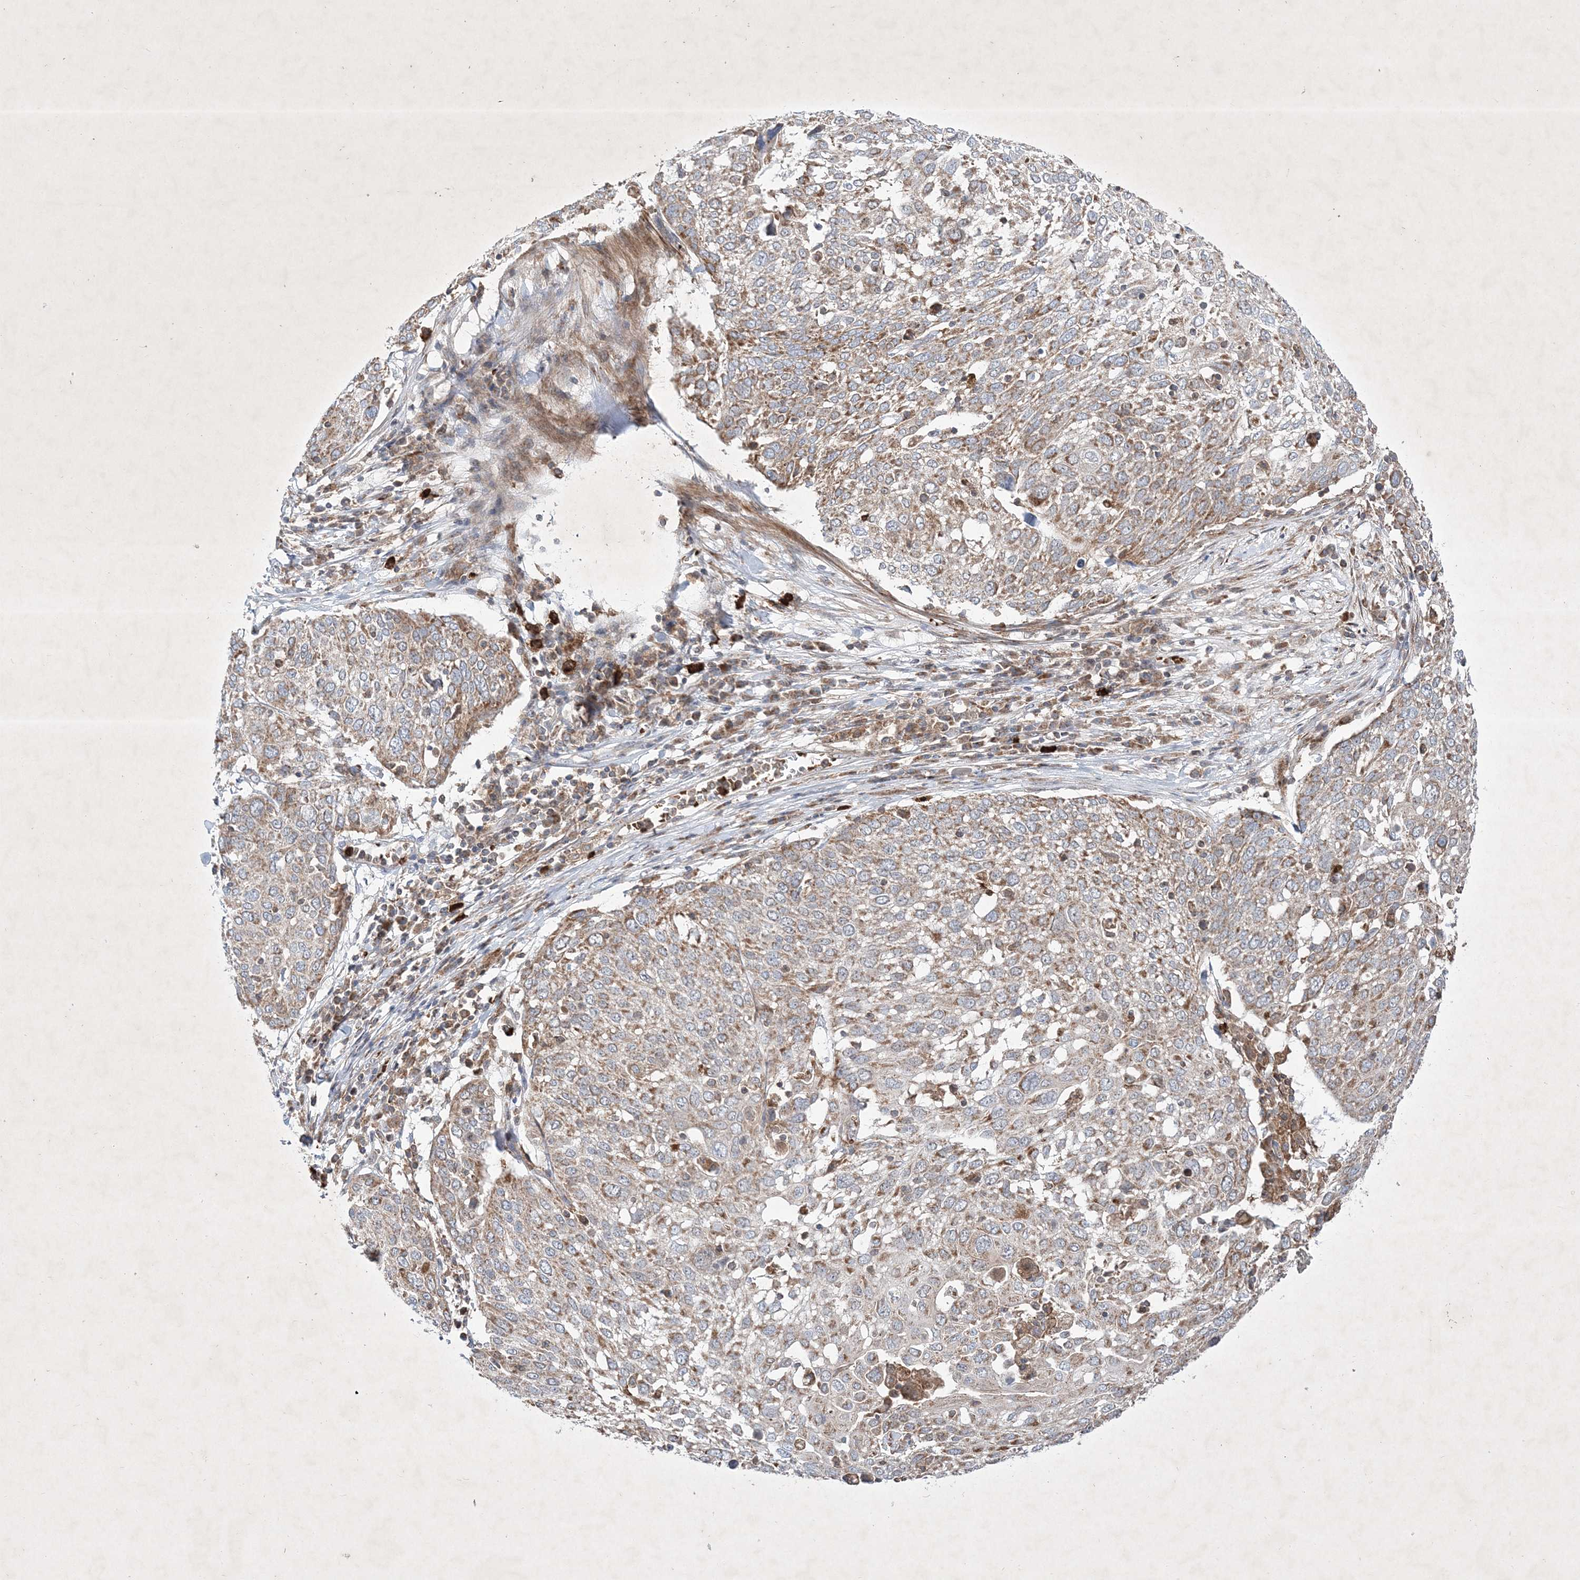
{"staining": {"intensity": "moderate", "quantity": "25%-75%", "location": "cytoplasmic/membranous"}, "tissue": "lung cancer", "cell_type": "Tumor cells", "image_type": "cancer", "snomed": [{"axis": "morphology", "description": "Squamous cell carcinoma, NOS"}, {"axis": "topography", "description": "Lung"}], "caption": "Immunohistochemical staining of human lung squamous cell carcinoma demonstrates medium levels of moderate cytoplasmic/membranous protein positivity in about 25%-75% of tumor cells.", "gene": "OPA1", "patient": {"sex": "male", "age": 65}}